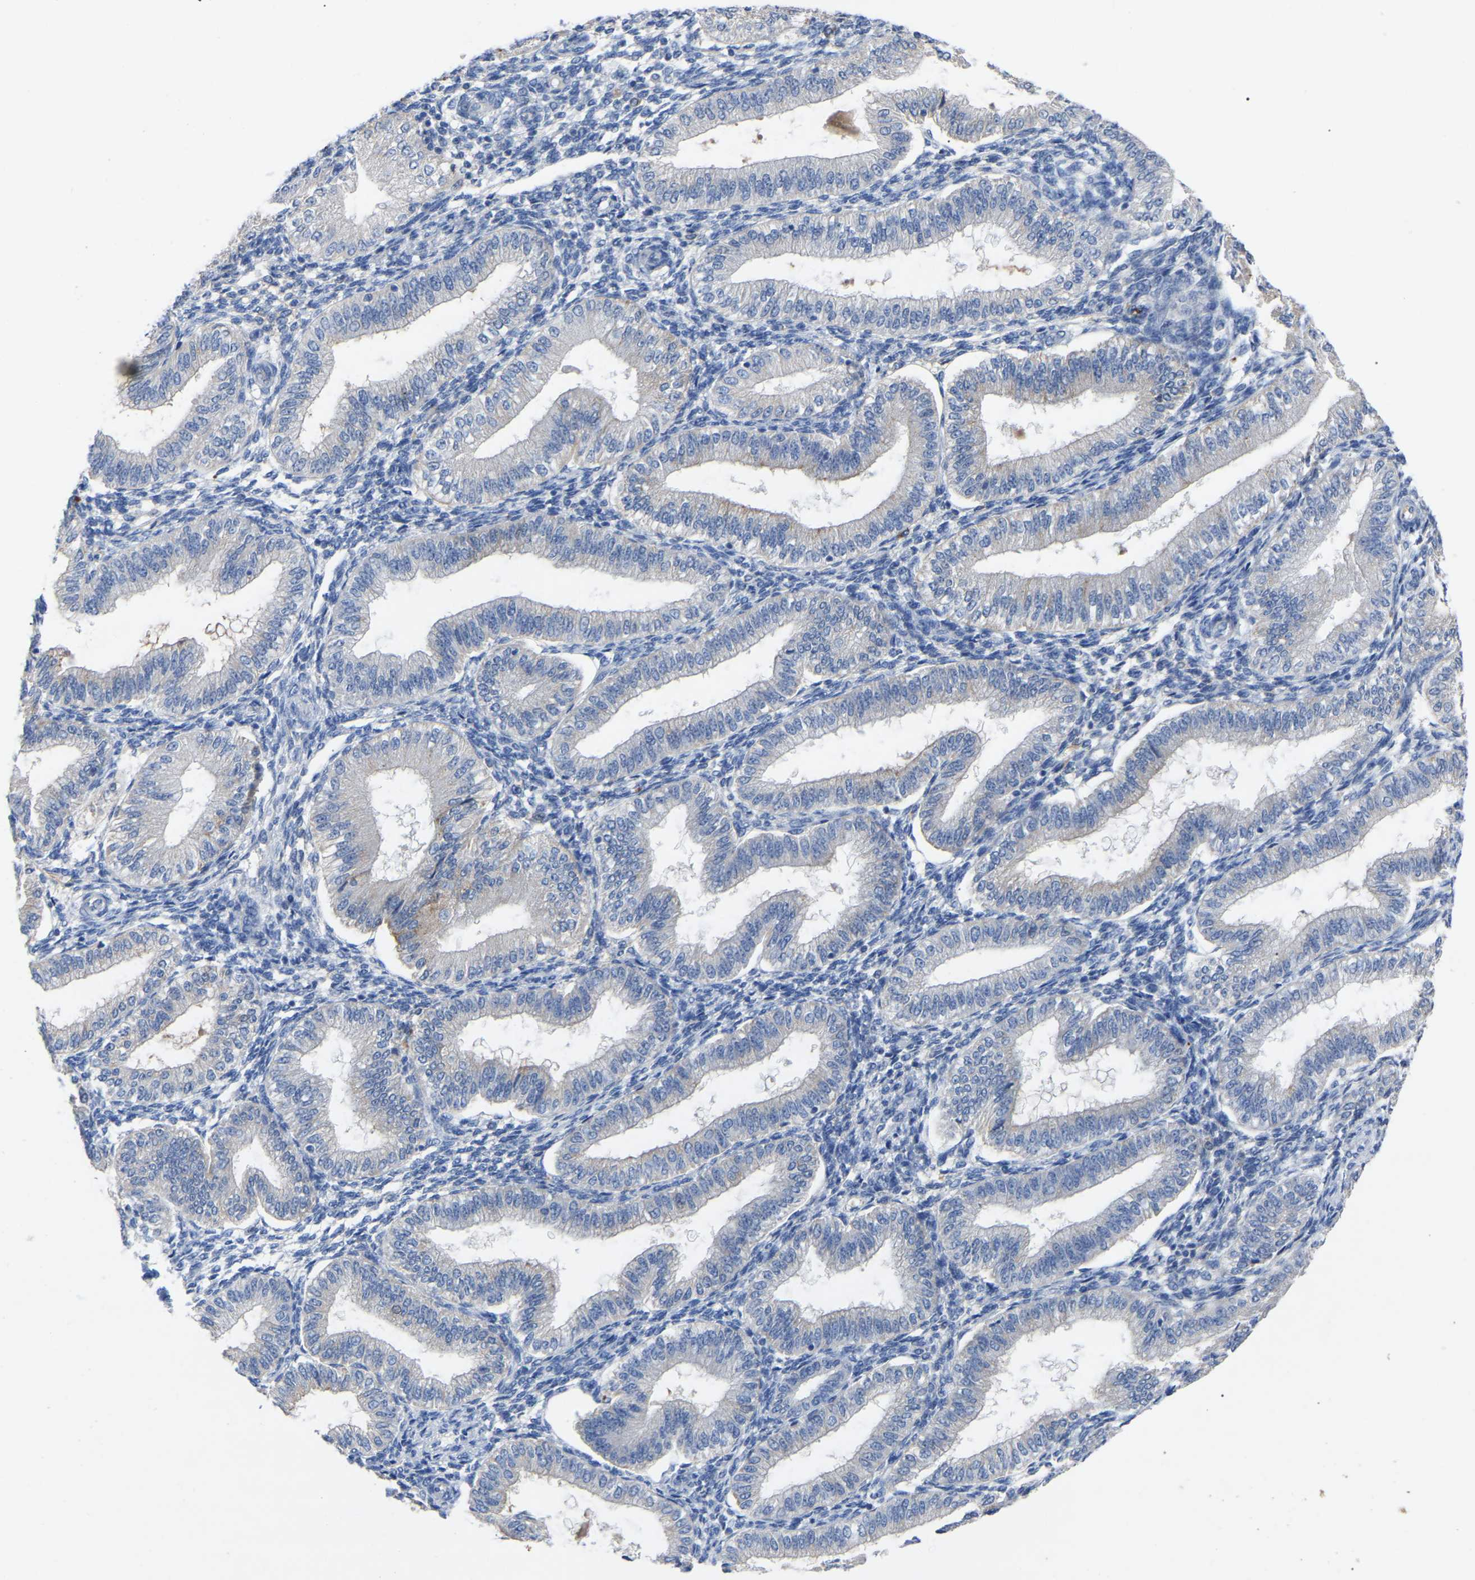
{"staining": {"intensity": "negative", "quantity": "none", "location": "none"}, "tissue": "endometrium", "cell_type": "Cells in endometrial stroma", "image_type": "normal", "snomed": [{"axis": "morphology", "description": "Normal tissue, NOS"}, {"axis": "topography", "description": "Endometrium"}], "caption": "IHC of benign endometrium exhibits no staining in cells in endometrial stroma. (Stains: DAB (3,3'-diaminobenzidine) immunohistochemistry with hematoxylin counter stain, Microscopy: brightfield microscopy at high magnification).", "gene": "SMPD2", "patient": {"sex": "female", "age": 39}}